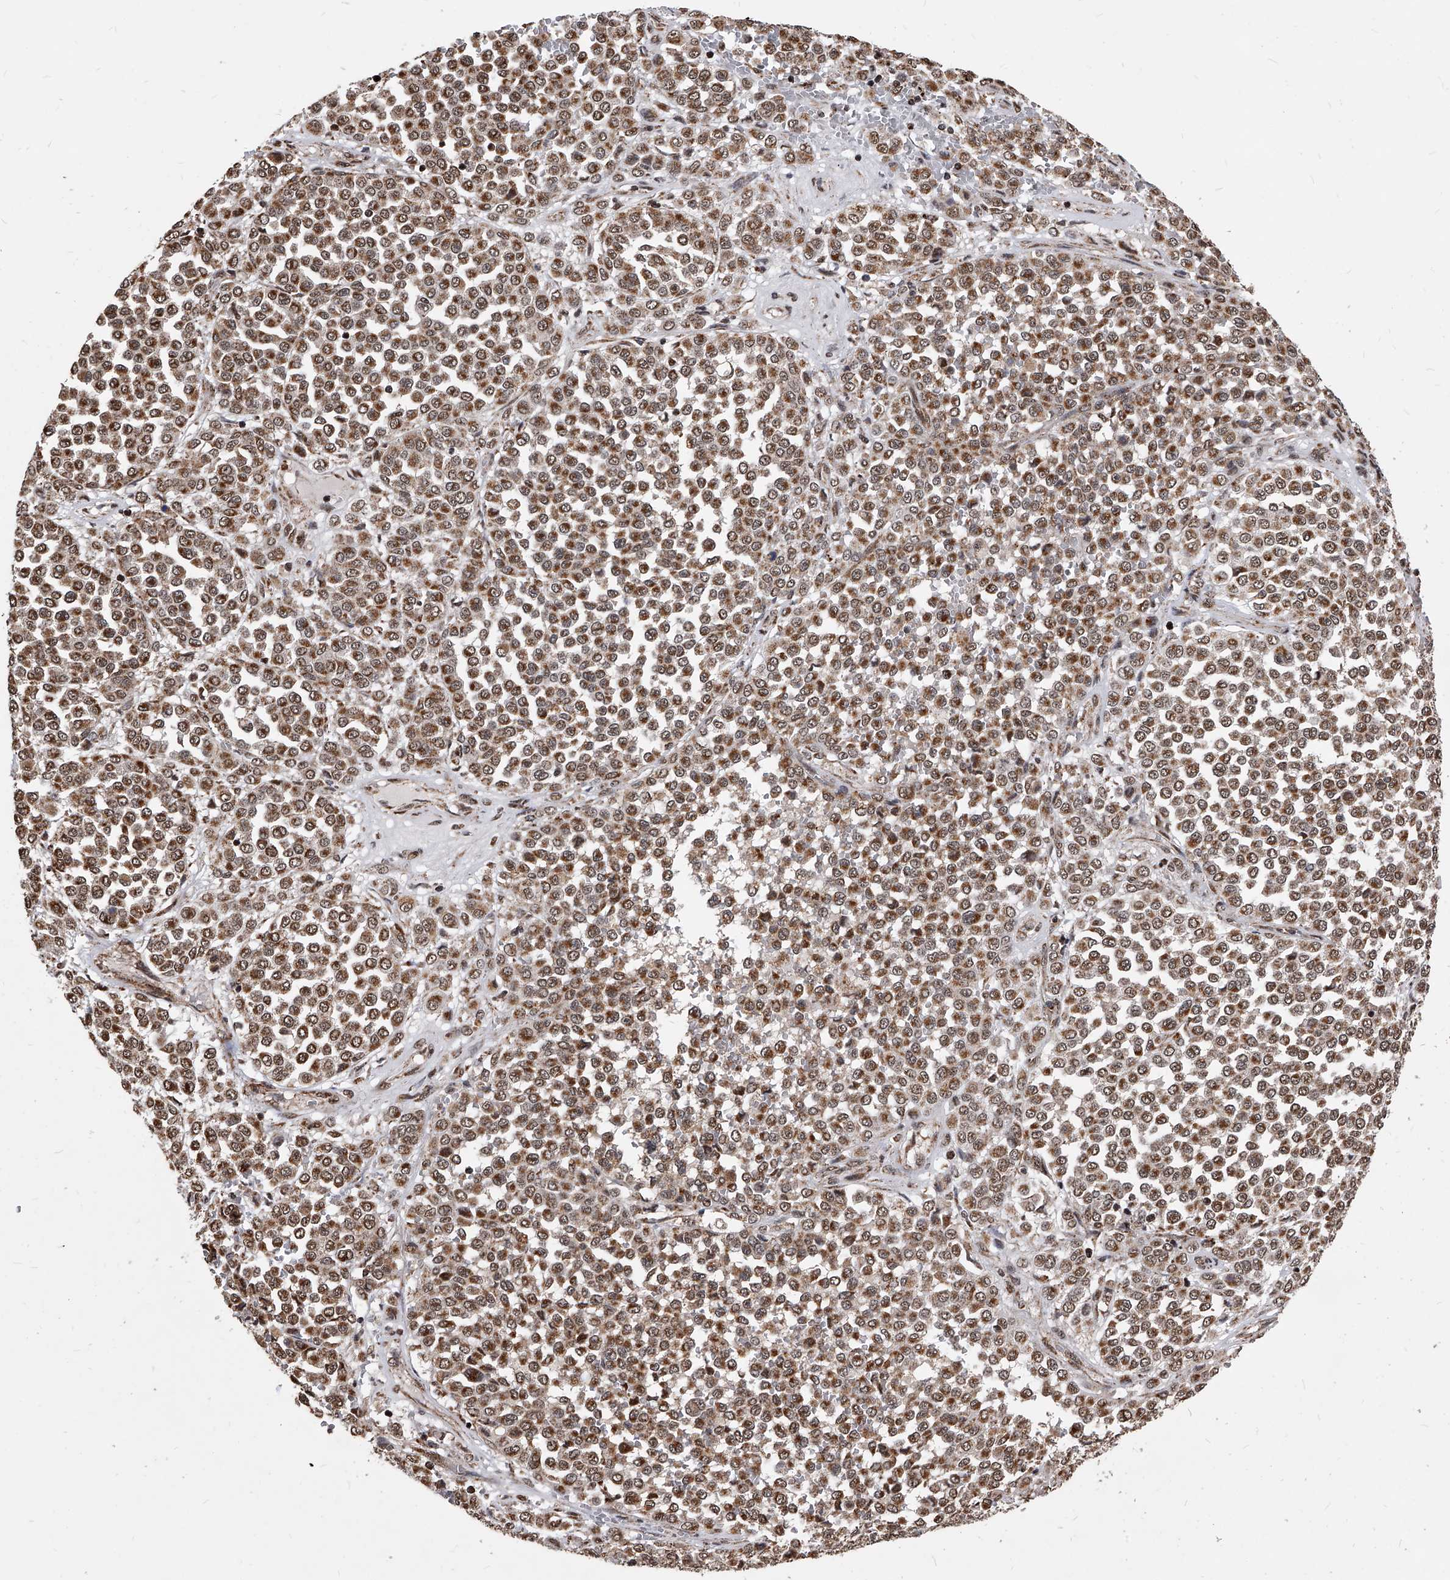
{"staining": {"intensity": "moderate", "quantity": ">75%", "location": "cytoplasmic/membranous,nuclear"}, "tissue": "melanoma", "cell_type": "Tumor cells", "image_type": "cancer", "snomed": [{"axis": "morphology", "description": "Malignant melanoma, Metastatic site"}, {"axis": "topography", "description": "Pancreas"}], "caption": "Immunohistochemistry photomicrograph of malignant melanoma (metastatic site) stained for a protein (brown), which shows medium levels of moderate cytoplasmic/membranous and nuclear staining in approximately >75% of tumor cells.", "gene": "DUSP22", "patient": {"sex": "female", "age": 30}}